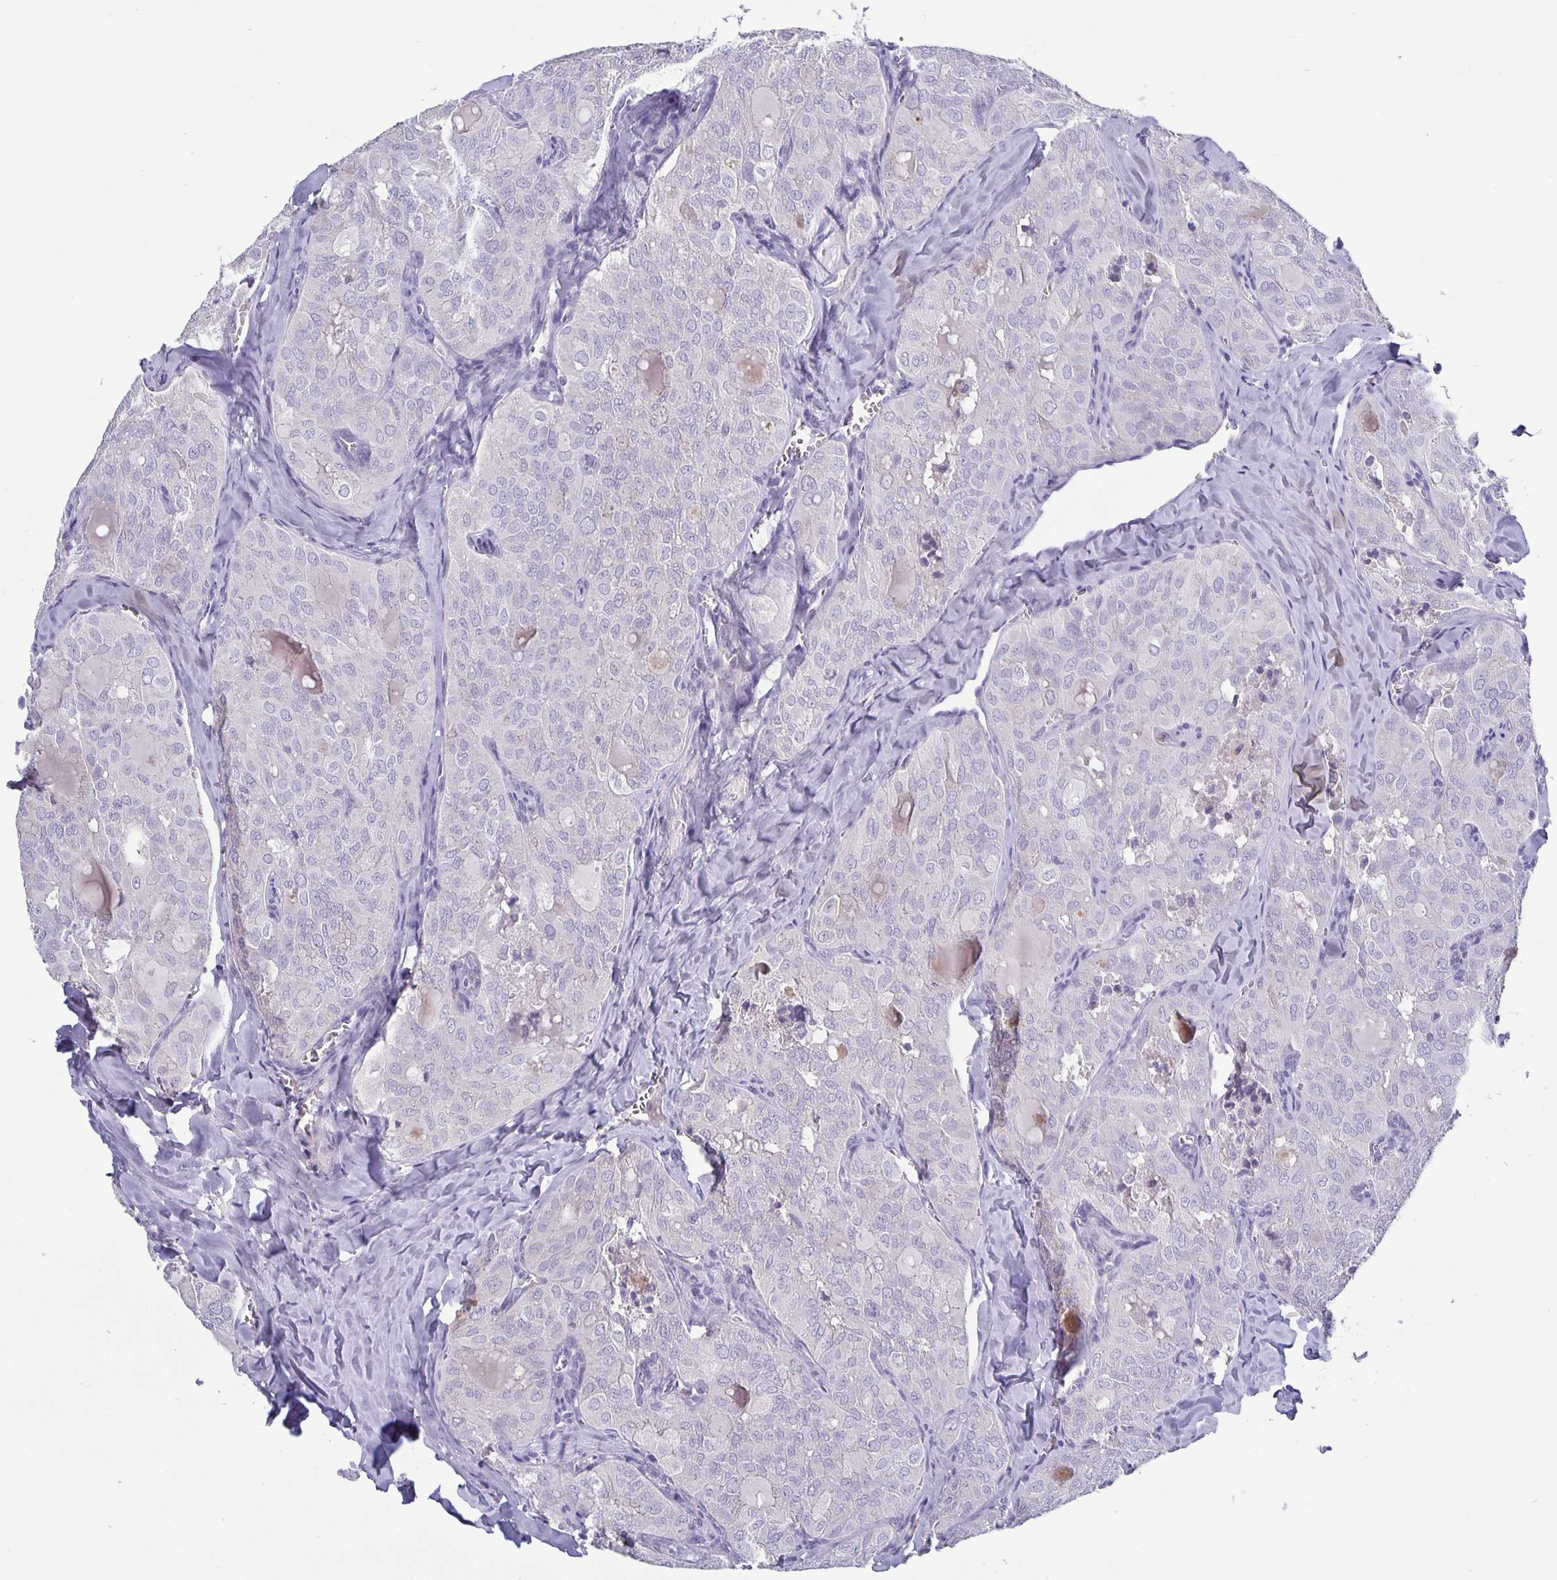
{"staining": {"intensity": "negative", "quantity": "none", "location": "none"}, "tissue": "thyroid cancer", "cell_type": "Tumor cells", "image_type": "cancer", "snomed": [{"axis": "morphology", "description": "Follicular adenoma carcinoma, NOS"}, {"axis": "topography", "description": "Thyroid gland"}], "caption": "Thyroid cancer (follicular adenoma carcinoma) was stained to show a protein in brown. There is no significant staining in tumor cells.", "gene": "GDF15", "patient": {"sex": "male", "age": 75}}